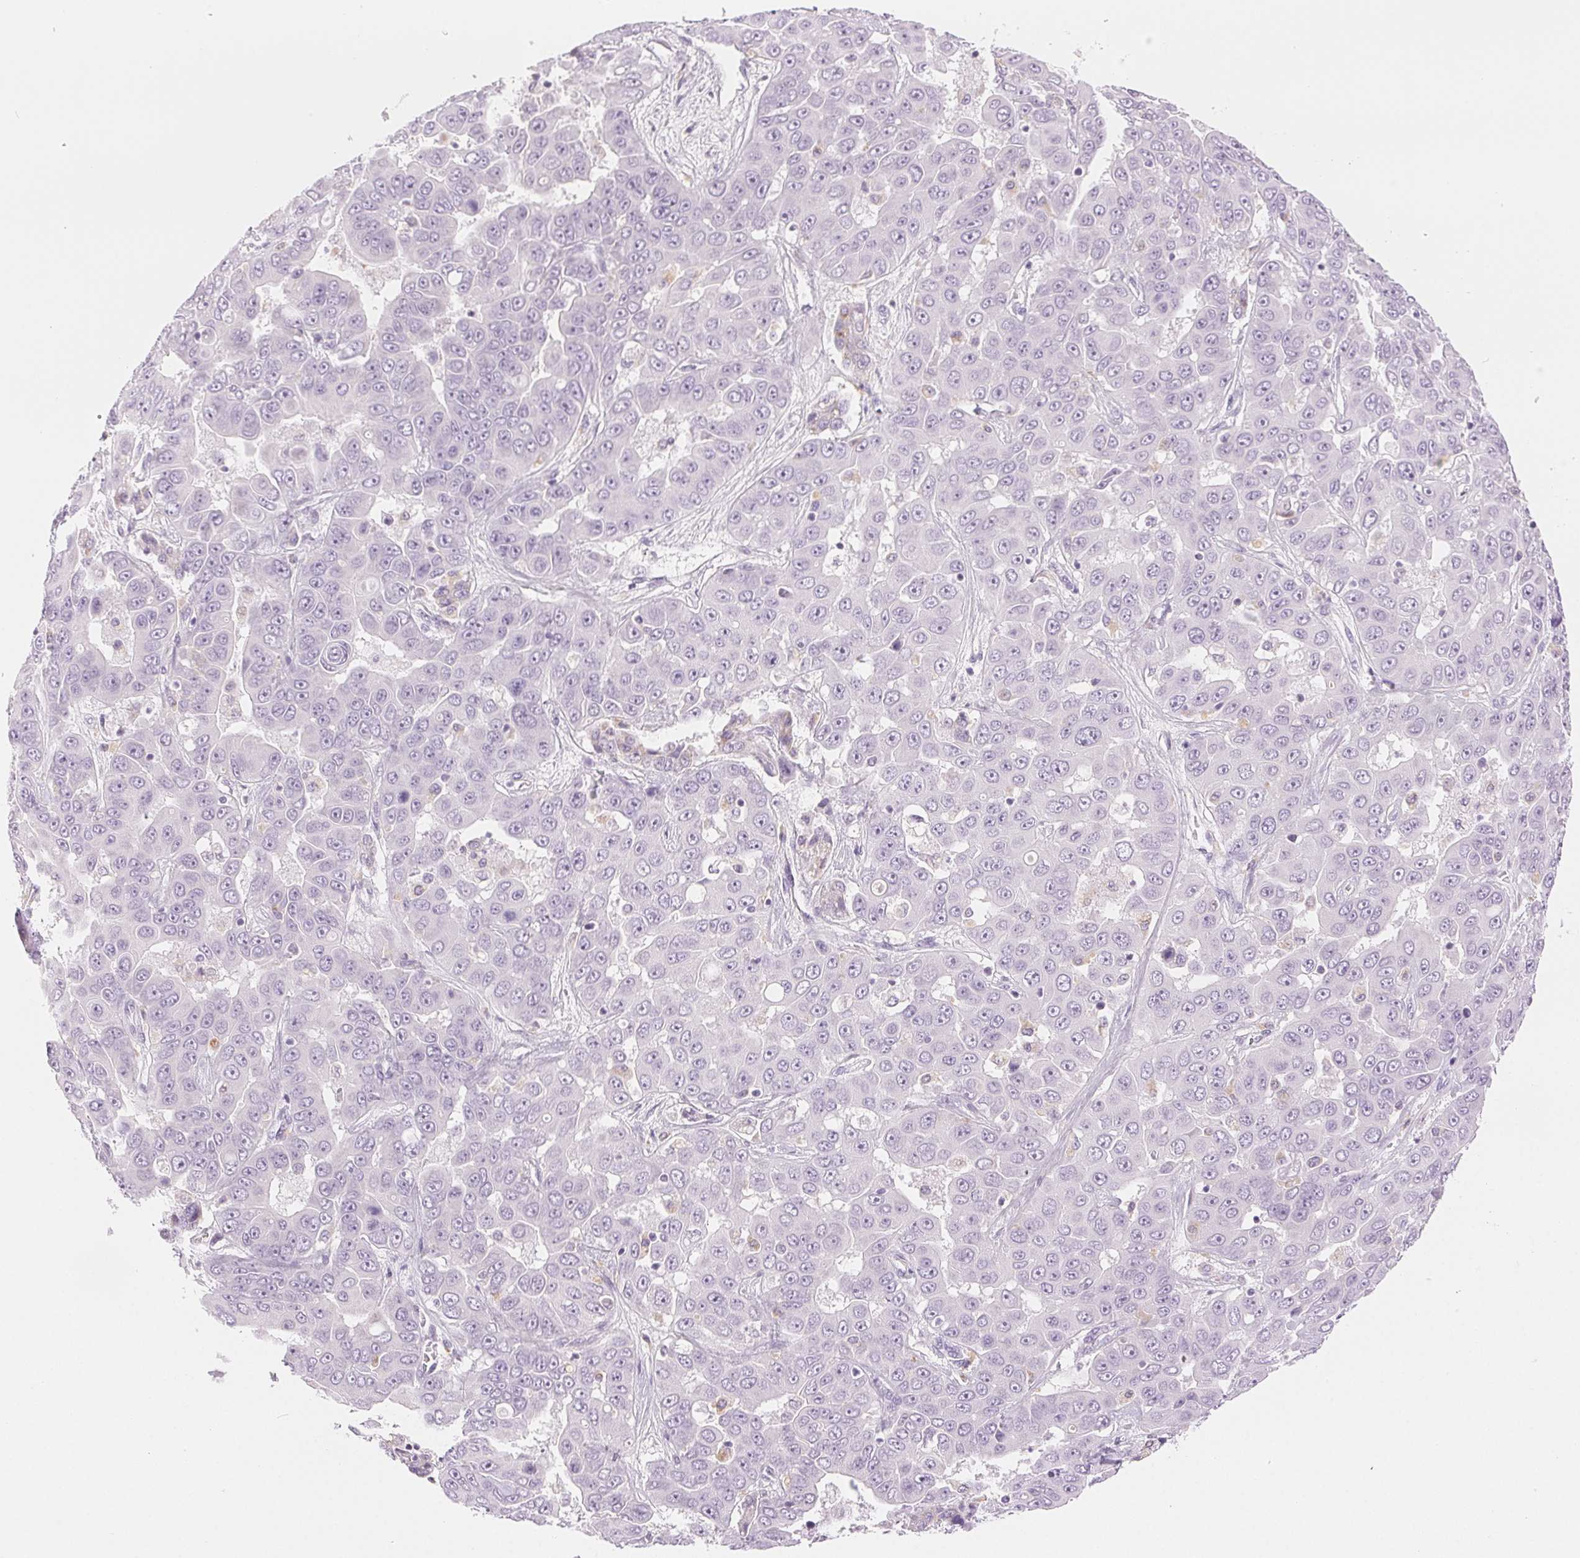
{"staining": {"intensity": "negative", "quantity": "none", "location": "none"}, "tissue": "liver cancer", "cell_type": "Tumor cells", "image_type": "cancer", "snomed": [{"axis": "morphology", "description": "Cholangiocarcinoma"}, {"axis": "topography", "description": "Liver"}], "caption": "A micrograph of cholangiocarcinoma (liver) stained for a protein reveals no brown staining in tumor cells.", "gene": "SLC5A2", "patient": {"sex": "female", "age": 52}}